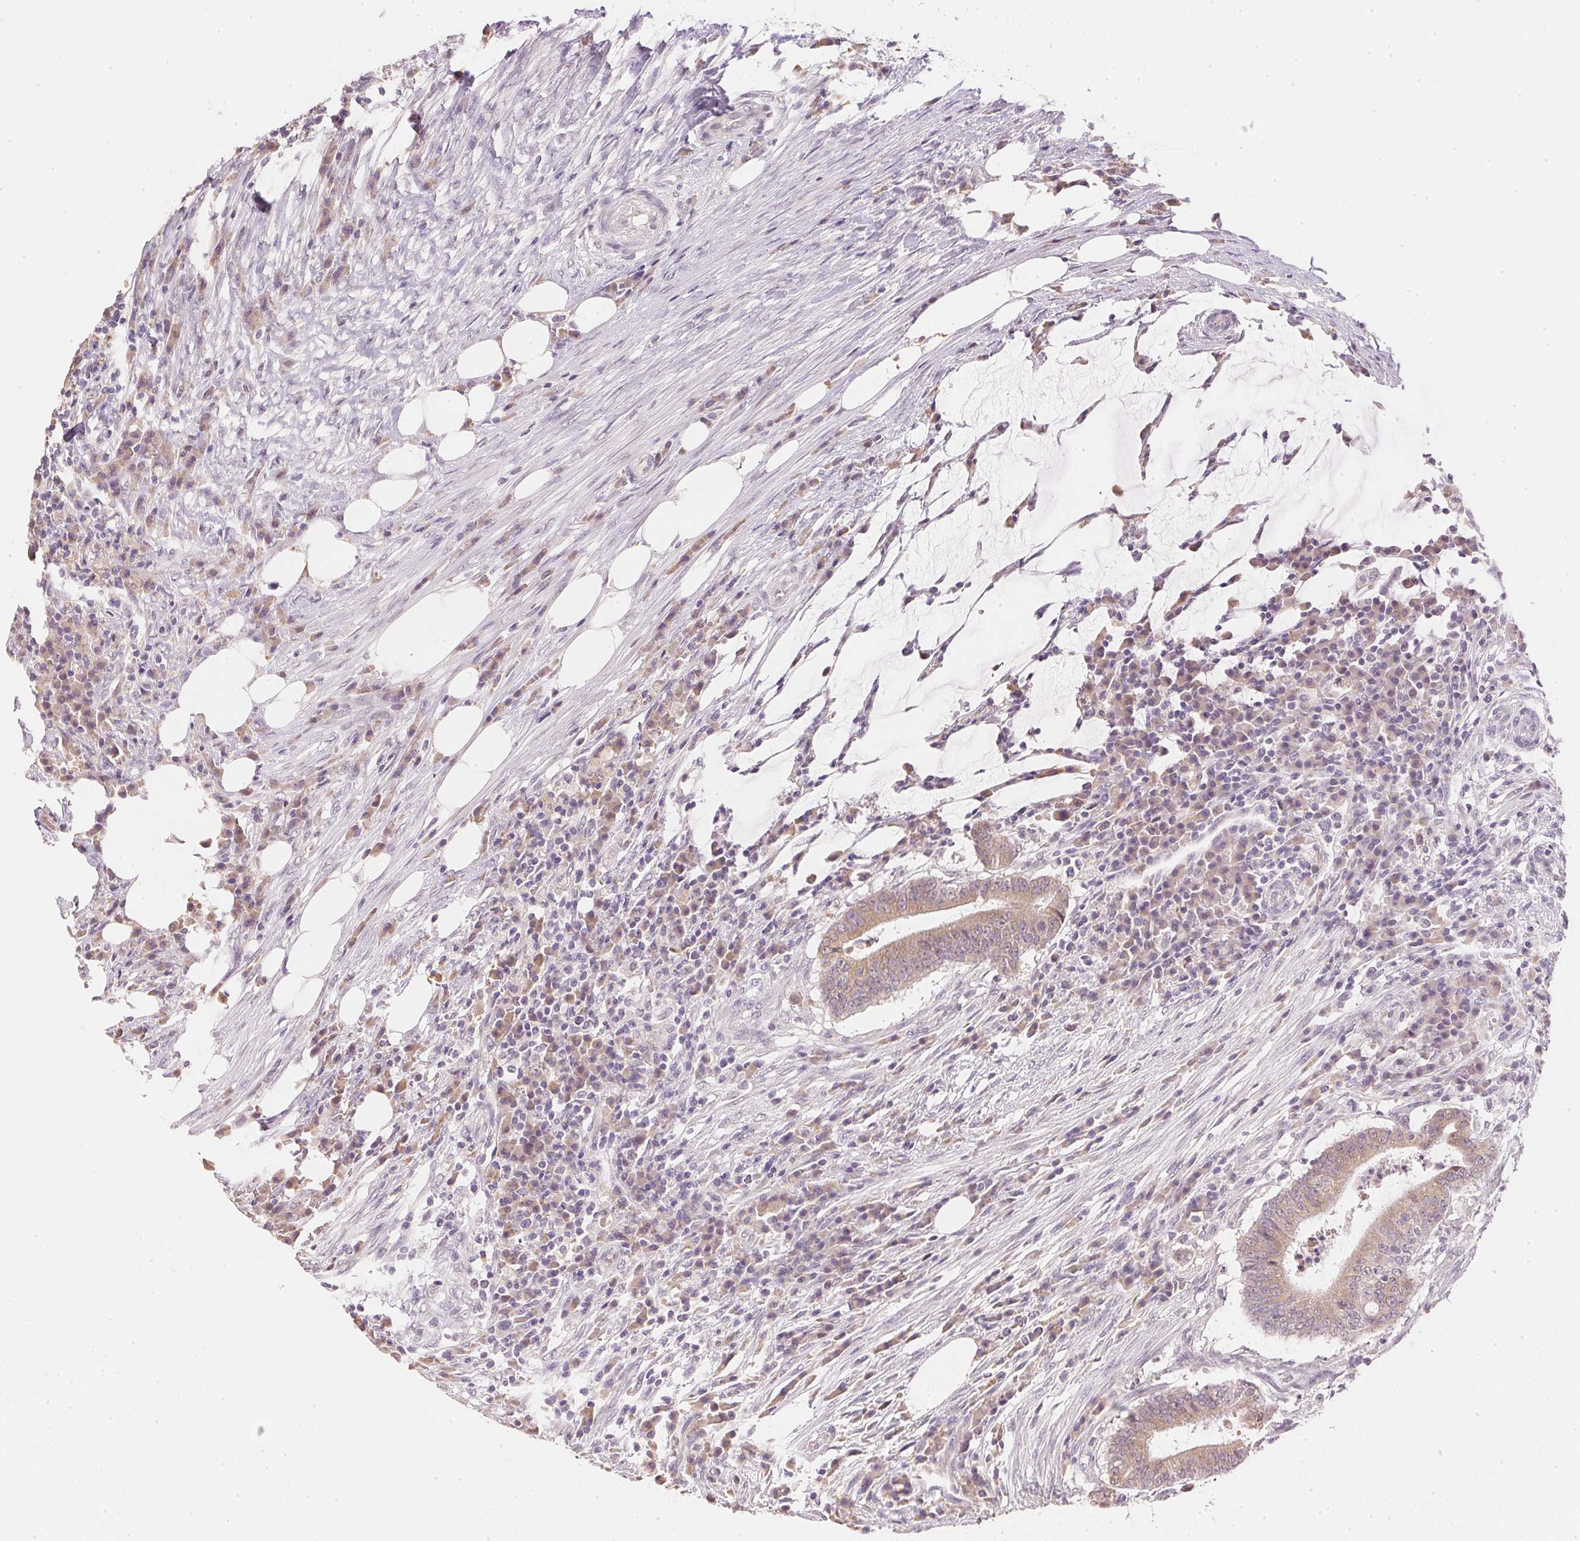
{"staining": {"intensity": "weak", "quantity": ">75%", "location": "cytoplasmic/membranous"}, "tissue": "colorectal cancer", "cell_type": "Tumor cells", "image_type": "cancer", "snomed": [{"axis": "morphology", "description": "Adenocarcinoma, NOS"}, {"axis": "topography", "description": "Colon"}], "caption": "Tumor cells reveal weak cytoplasmic/membranous staining in approximately >75% of cells in colorectal cancer.", "gene": "DHCR24", "patient": {"sex": "female", "age": 43}}